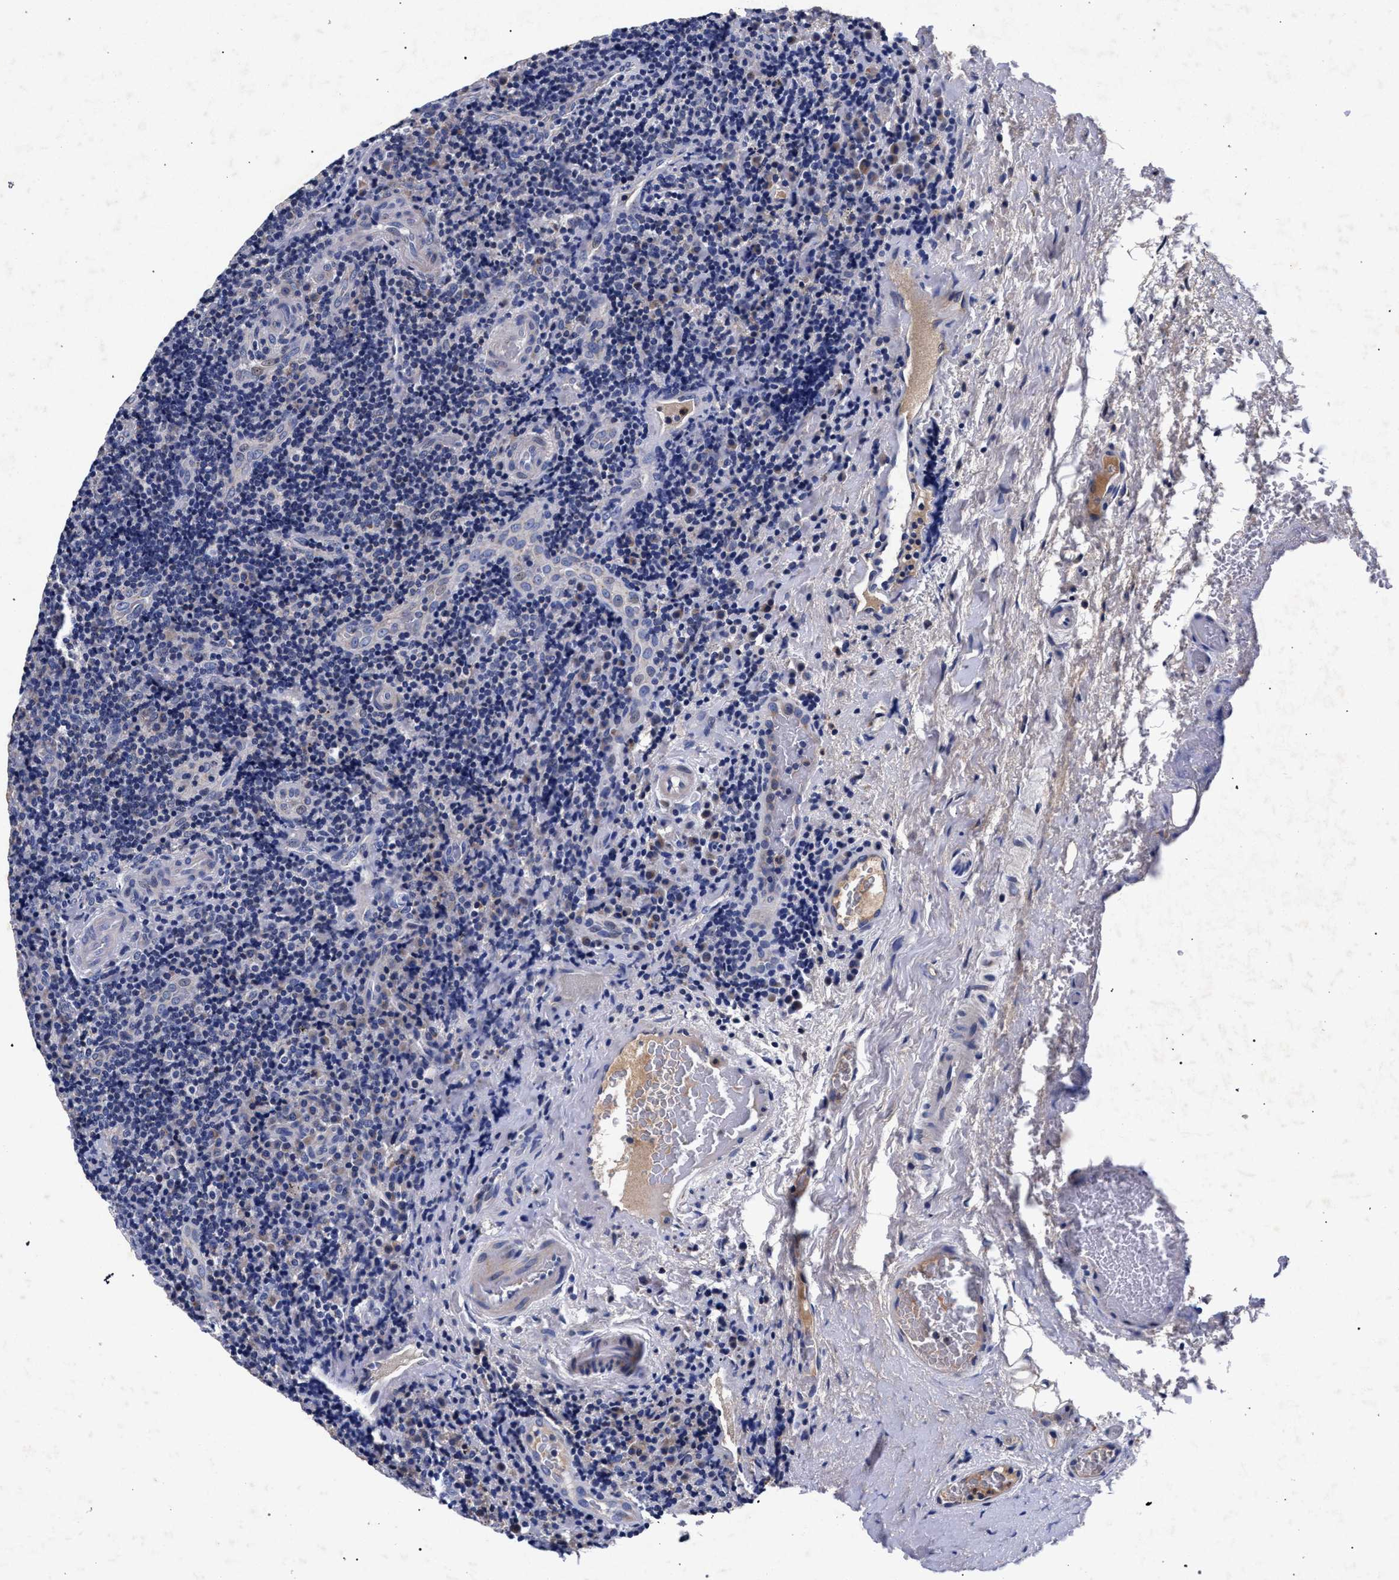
{"staining": {"intensity": "negative", "quantity": "none", "location": "none"}, "tissue": "lymphoma", "cell_type": "Tumor cells", "image_type": "cancer", "snomed": [{"axis": "morphology", "description": "Malignant lymphoma, non-Hodgkin's type, High grade"}, {"axis": "topography", "description": "Tonsil"}], "caption": "High power microscopy histopathology image of an immunohistochemistry (IHC) micrograph of lymphoma, revealing no significant positivity in tumor cells.", "gene": "HSD17B14", "patient": {"sex": "female", "age": 36}}